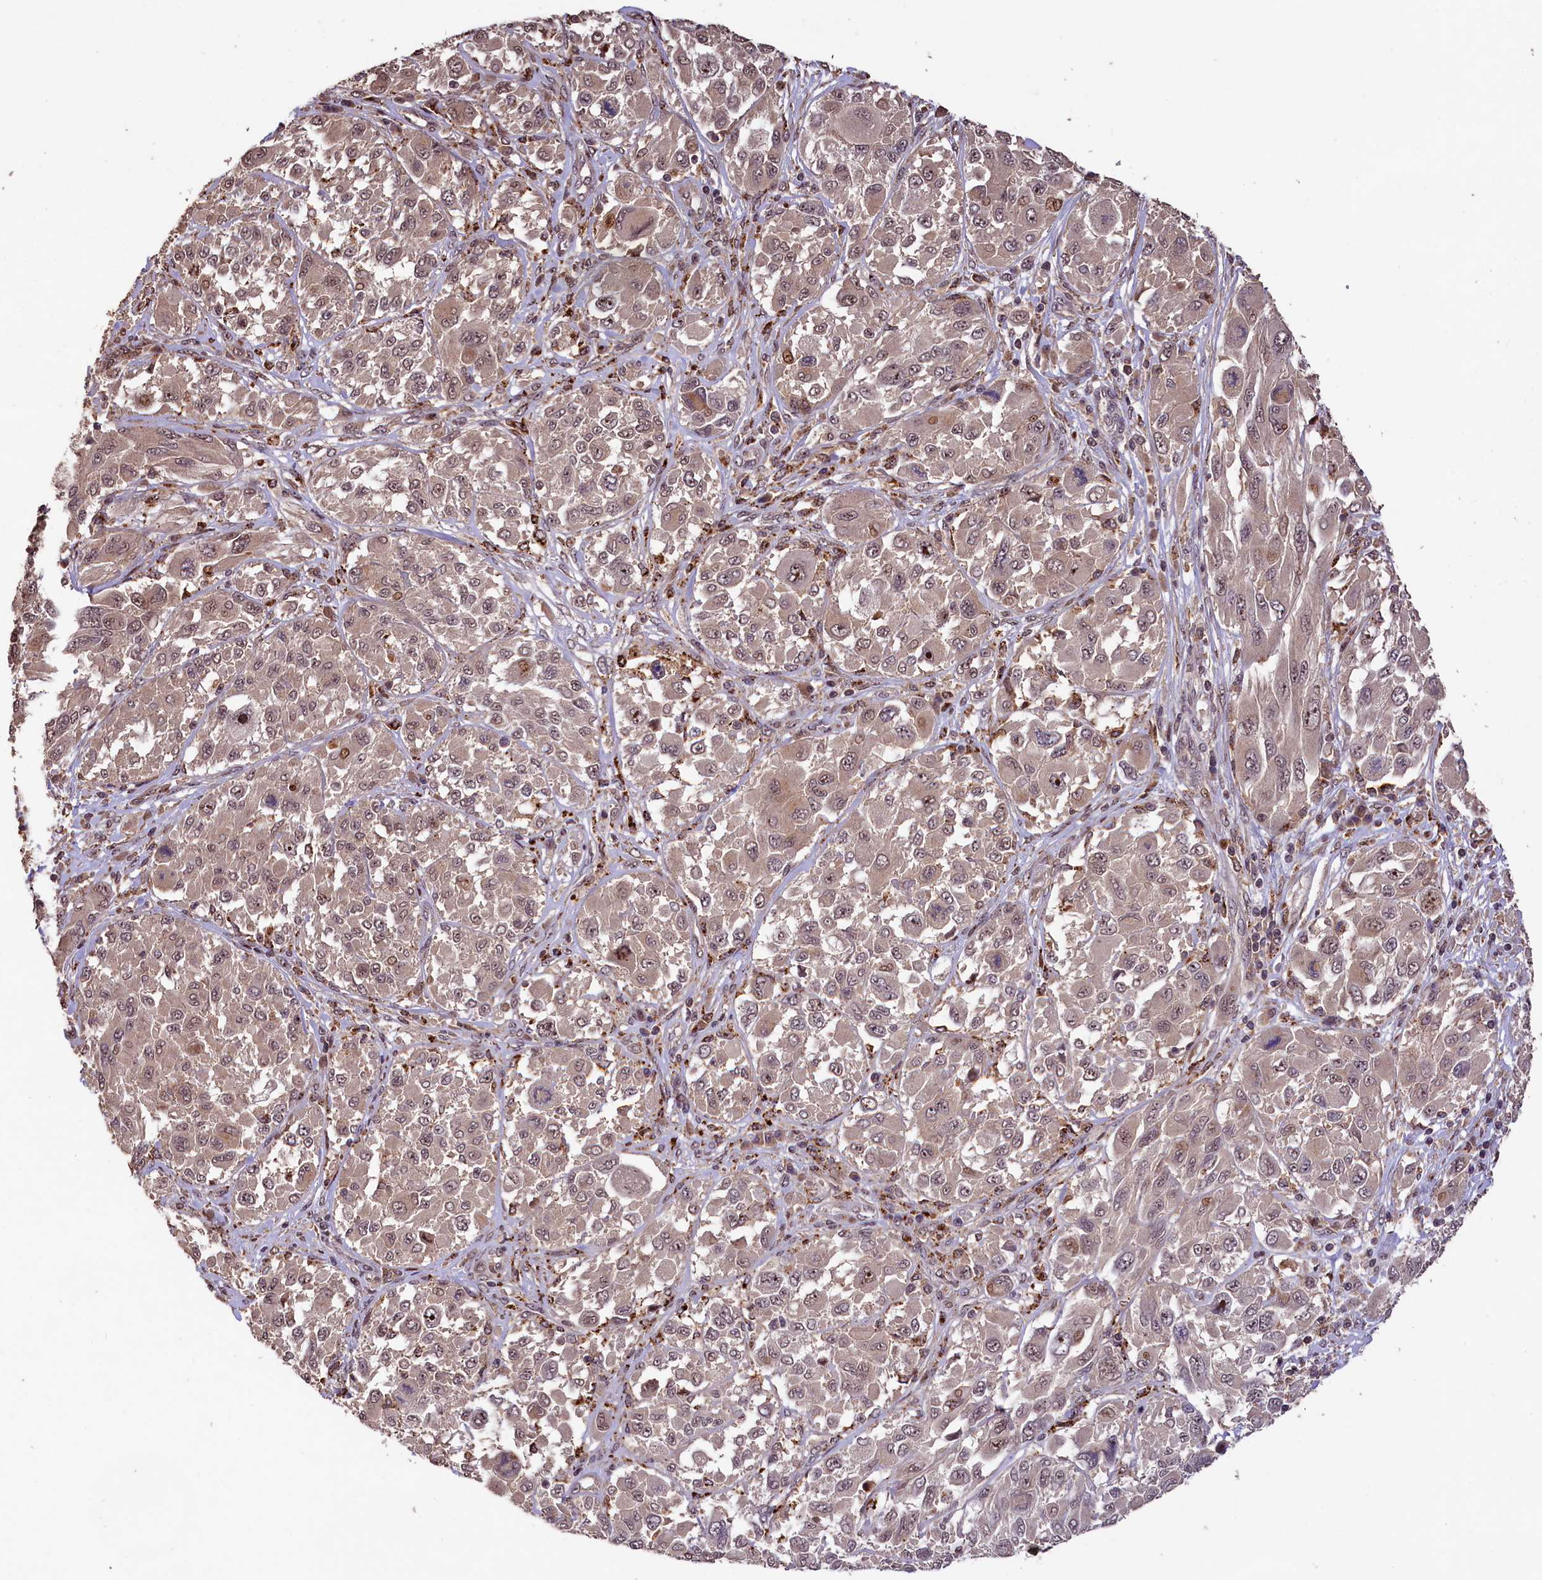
{"staining": {"intensity": "moderate", "quantity": "25%-75%", "location": "nuclear"}, "tissue": "melanoma", "cell_type": "Tumor cells", "image_type": "cancer", "snomed": [{"axis": "morphology", "description": "Malignant melanoma, NOS"}, {"axis": "topography", "description": "Skin"}], "caption": "Brown immunohistochemical staining in malignant melanoma demonstrates moderate nuclear expression in about 25%-75% of tumor cells. (Stains: DAB (3,3'-diaminobenzidine) in brown, nuclei in blue, Microscopy: brightfield microscopy at high magnification).", "gene": "PHAF1", "patient": {"sex": "female", "age": 91}}